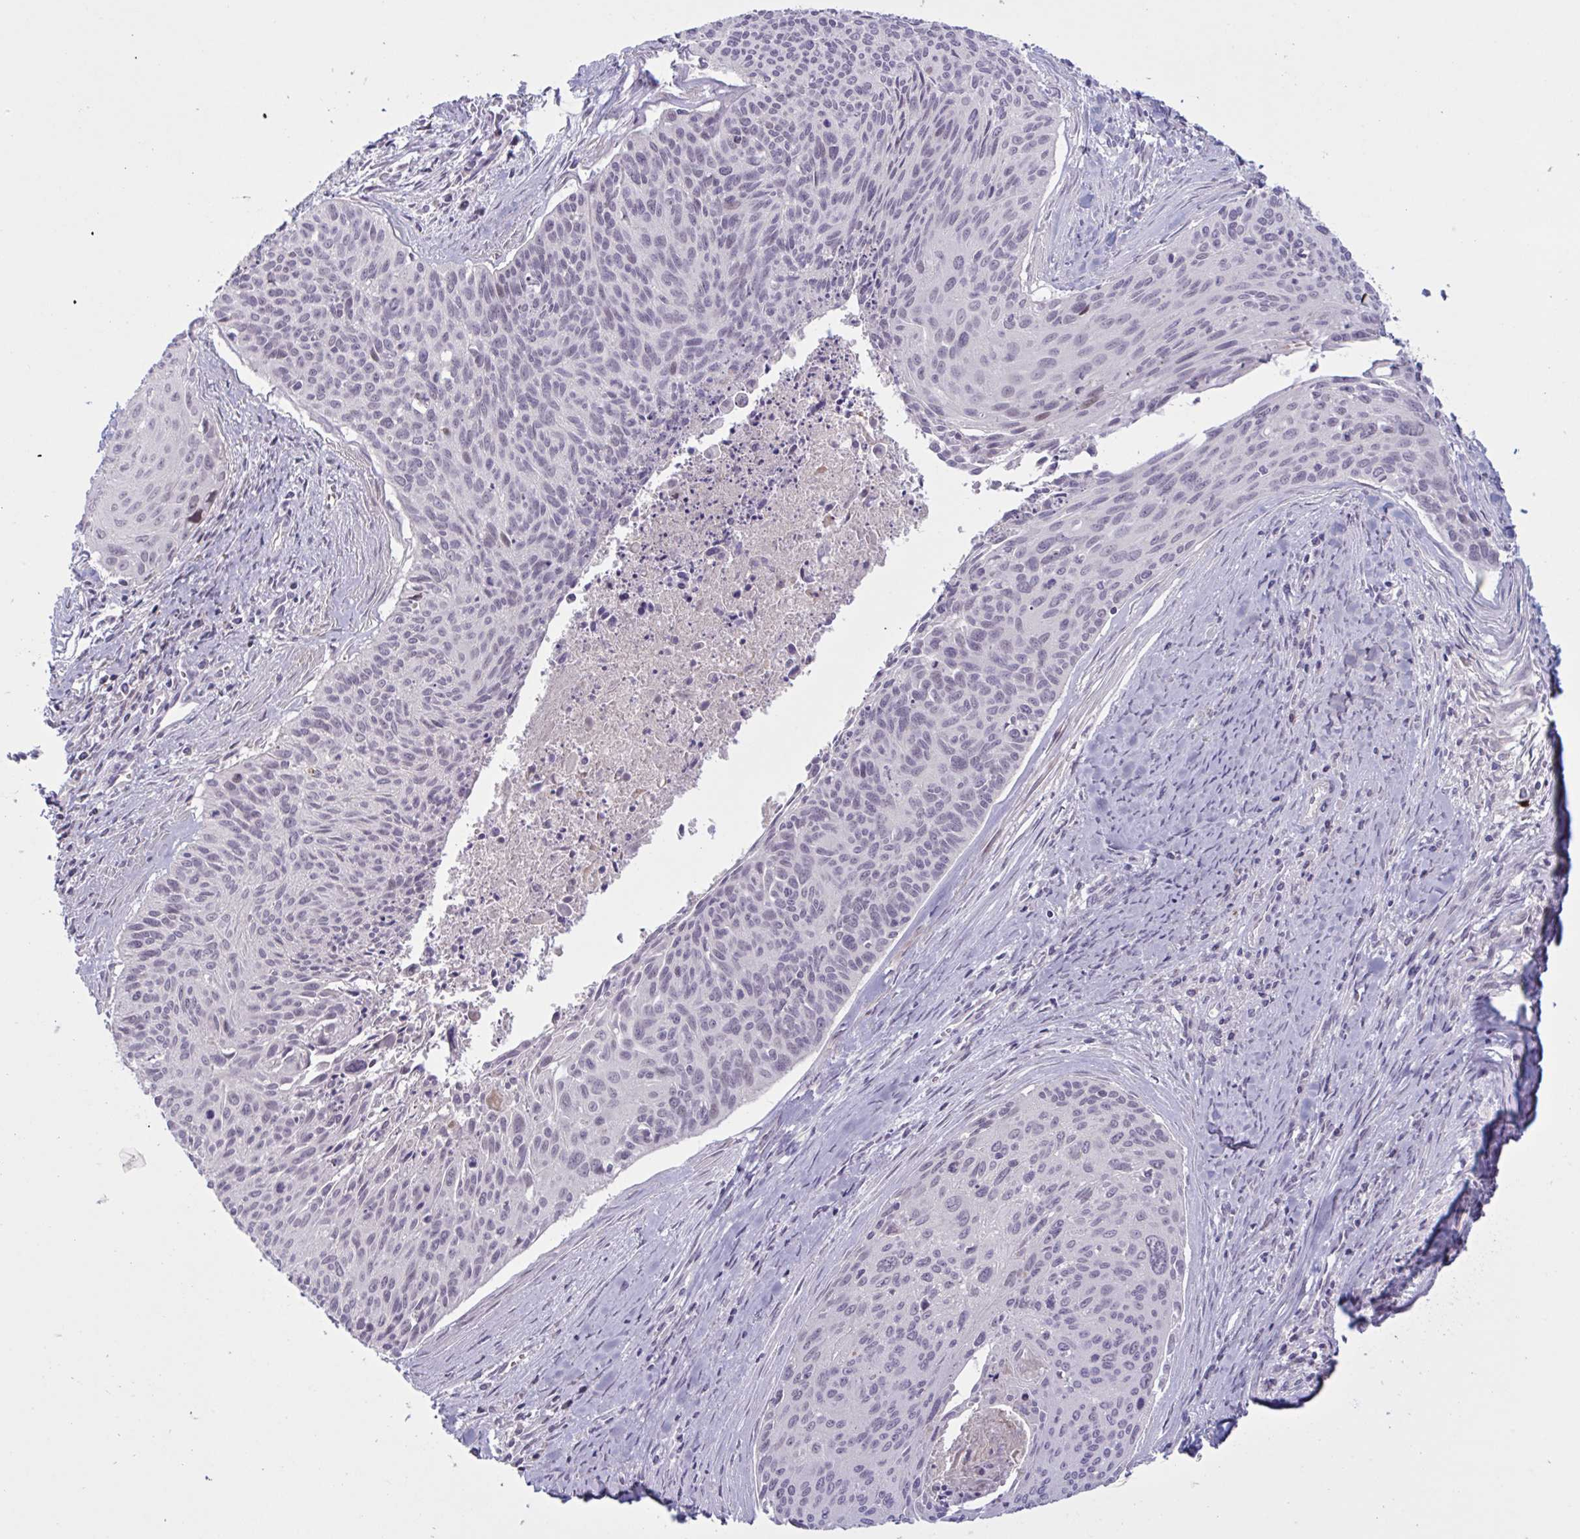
{"staining": {"intensity": "negative", "quantity": "none", "location": "none"}, "tissue": "cervical cancer", "cell_type": "Tumor cells", "image_type": "cancer", "snomed": [{"axis": "morphology", "description": "Squamous cell carcinoma, NOS"}, {"axis": "topography", "description": "Cervix"}], "caption": "This is an immunohistochemistry (IHC) histopathology image of cervical cancer (squamous cell carcinoma). There is no expression in tumor cells.", "gene": "RFPL4B", "patient": {"sex": "female", "age": 55}}